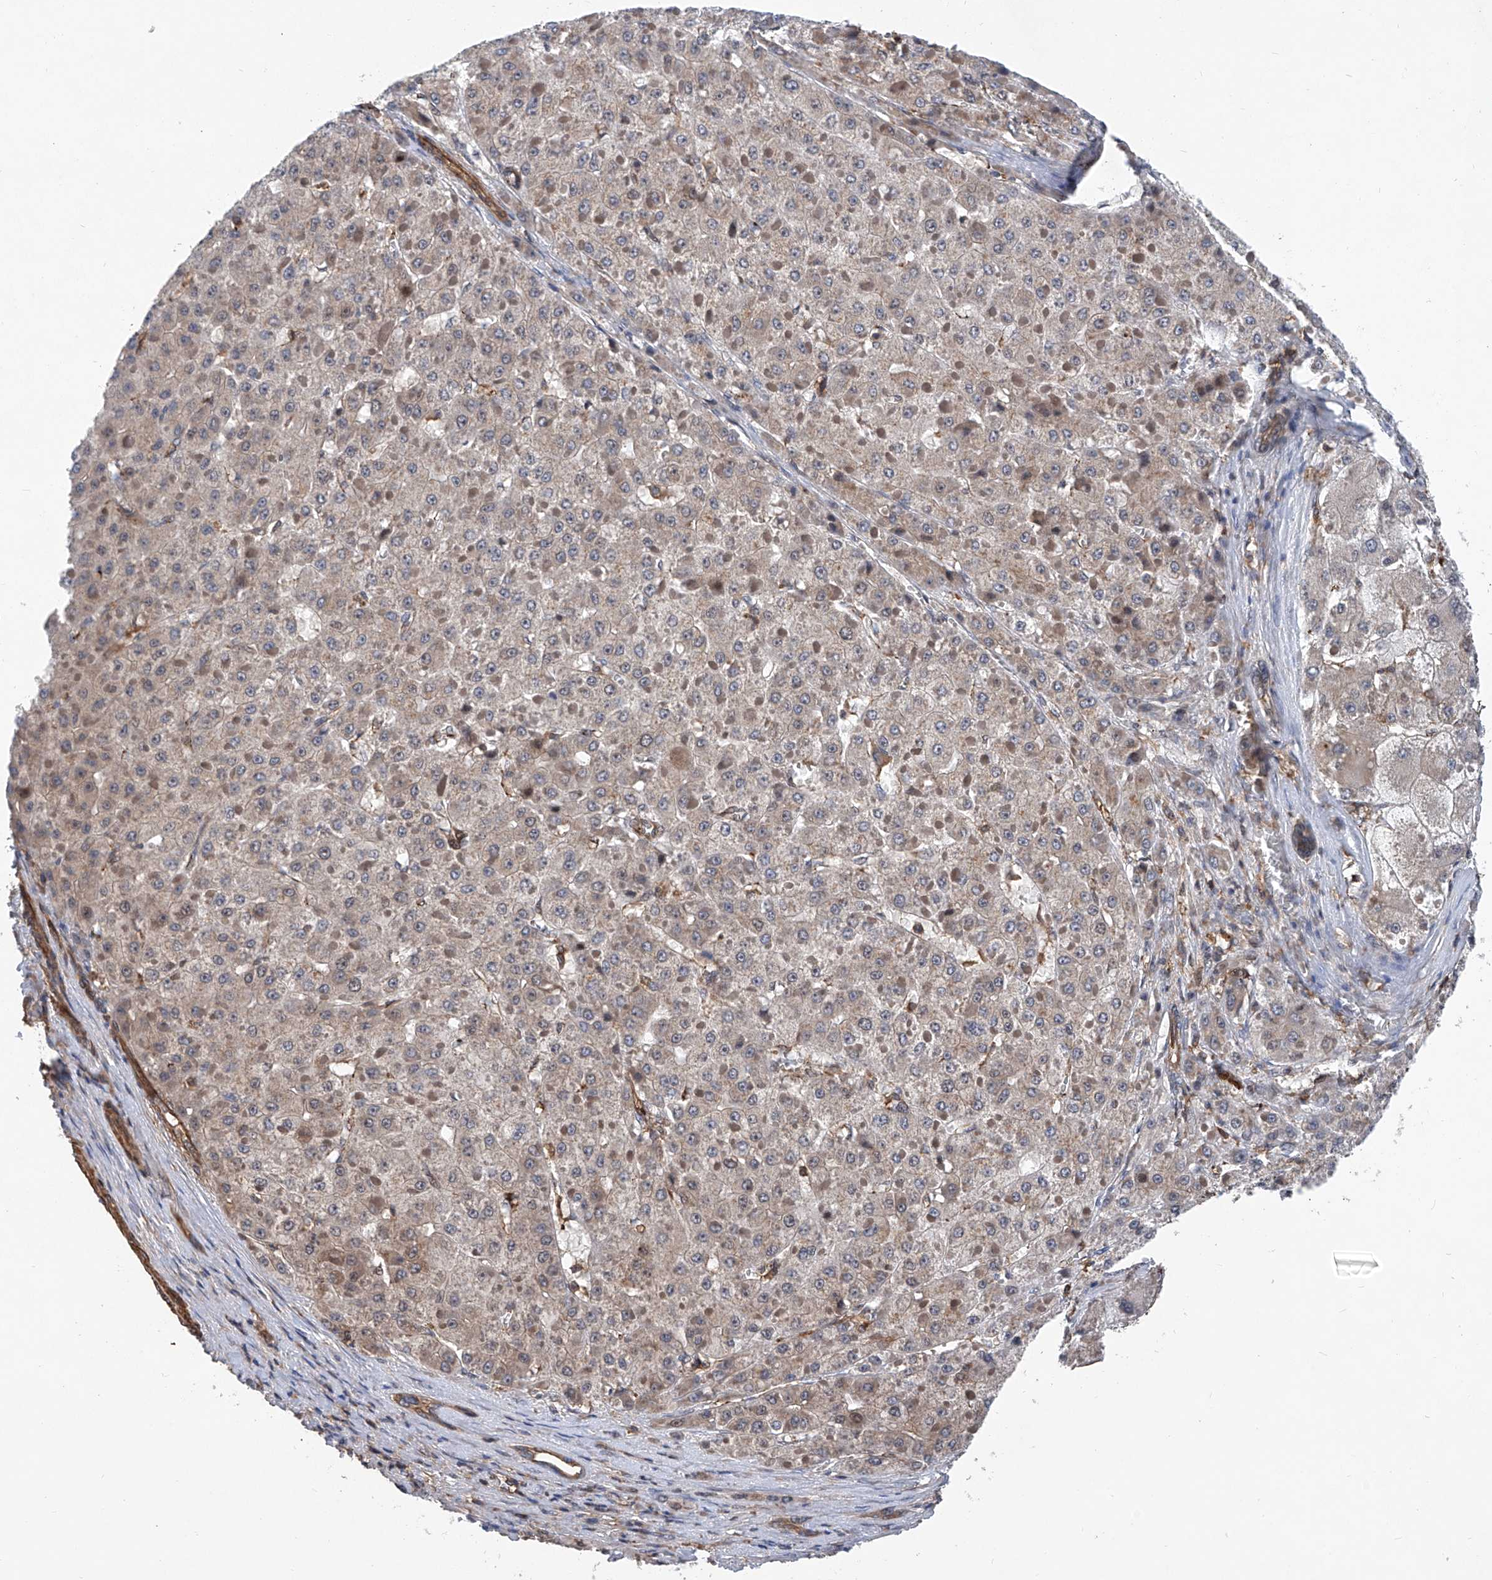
{"staining": {"intensity": "weak", "quantity": ">75%", "location": "cytoplasmic/membranous"}, "tissue": "liver cancer", "cell_type": "Tumor cells", "image_type": "cancer", "snomed": [{"axis": "morphology", "description": "Carcinoma, Hepatocellular, NOS"}, {"axis": "topography", "description": "Liver"}], "caption": "About >75% of tumor cells in liver cancer (hepatocellular carcinoma) show weak cytoplasmic/membranous protein positivity as visualized by brown immunohistochemical staining.", "gene": "NT5C3A", "patient": {"sex": "female", "age": 73}}